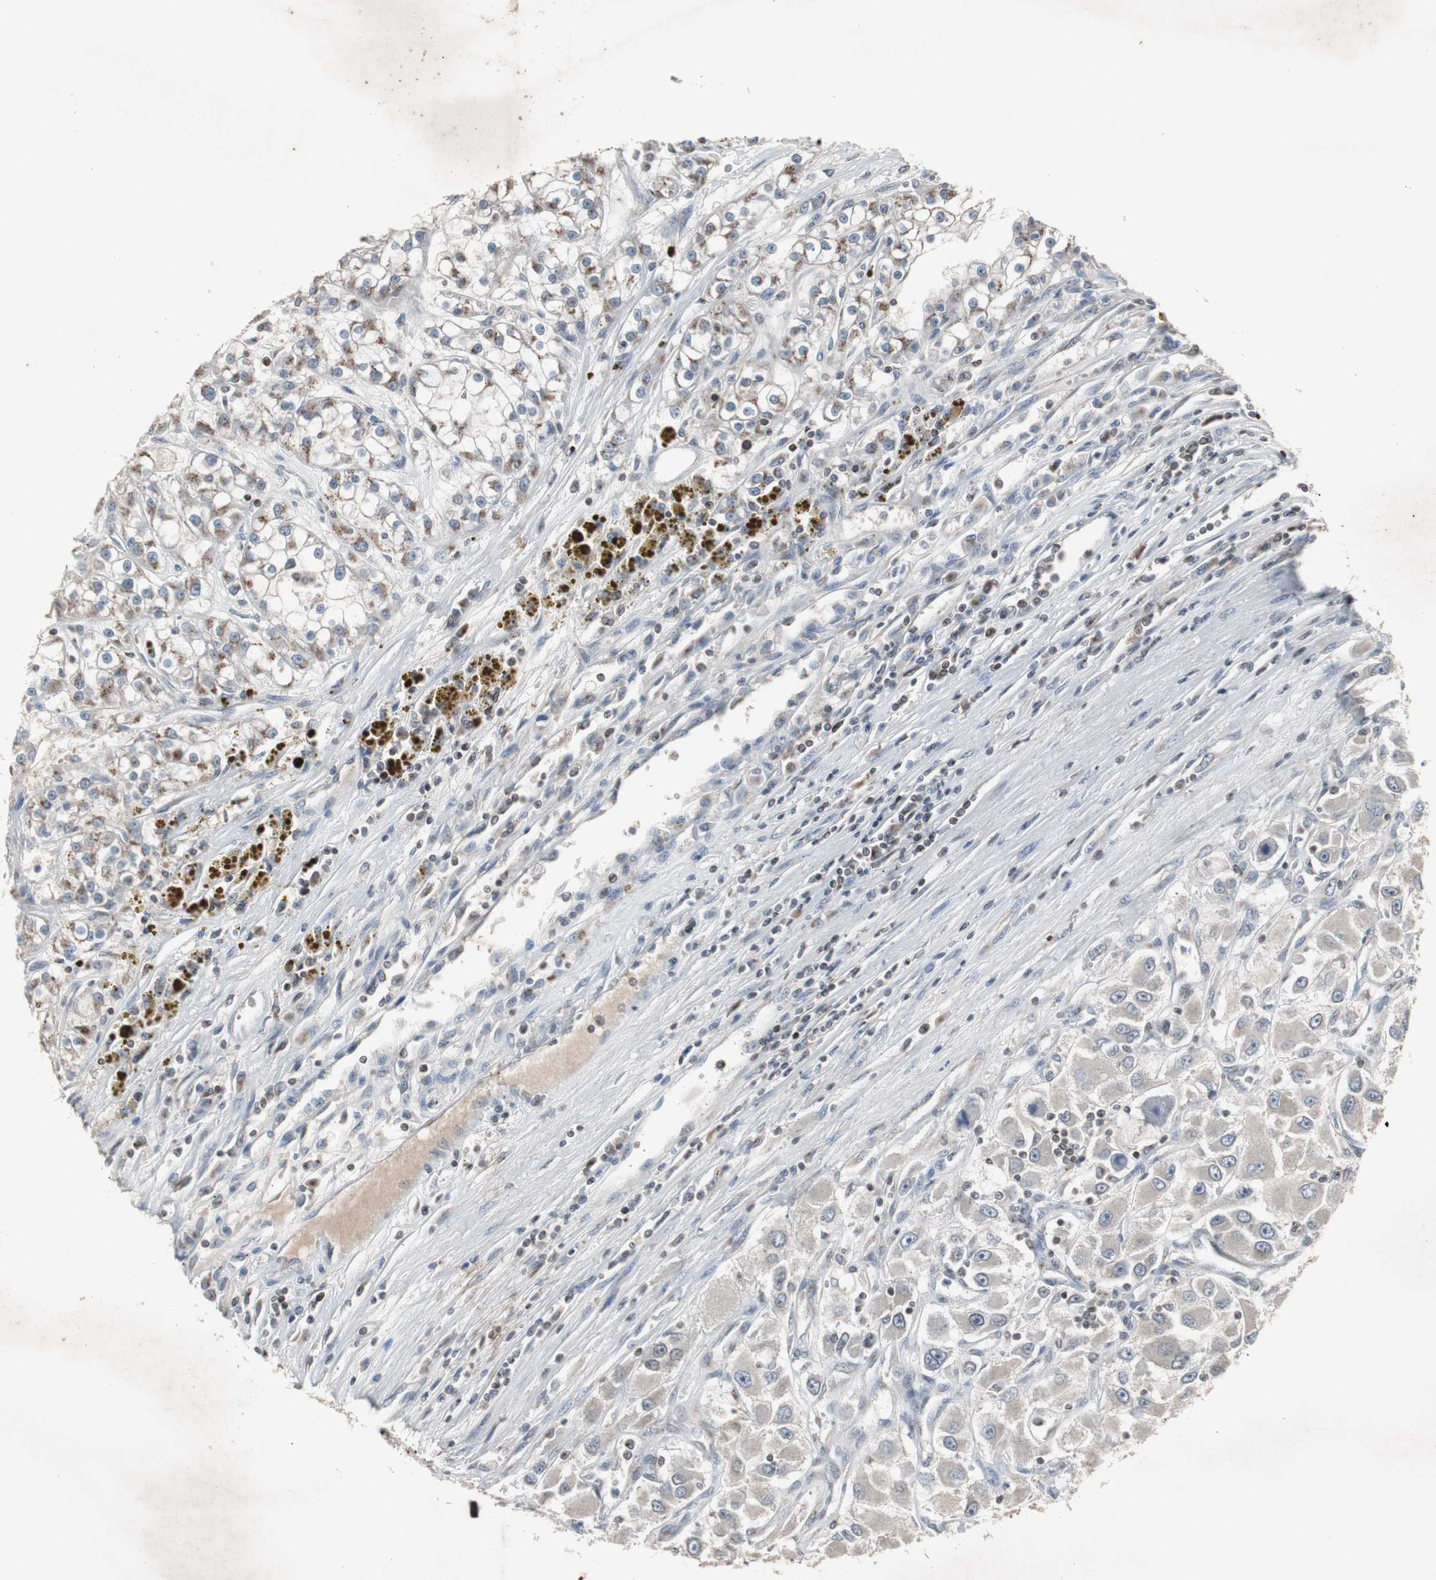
{"staining": {"intensity": "moderate", "quantity": "<25%", "location": "cytoplasmic/membranous"}, "tissue": "renal cancer", "cell_type": "Tumor cells", "image_type": "cancer", "snomed": [{"axis": "morphology", "description": "Adenocarcinoma, NOS"}, {"axis": "topography", "description": "Kidney"}], "caption": "Brown immunohistochemical staining in human adenocarcinoma (renal) shows moderate cytoplasmic/membranous expression in approximately <25% of tumor cells.", "gene": "ZNF396", "patient": {"sex": "female", "age": 52}}